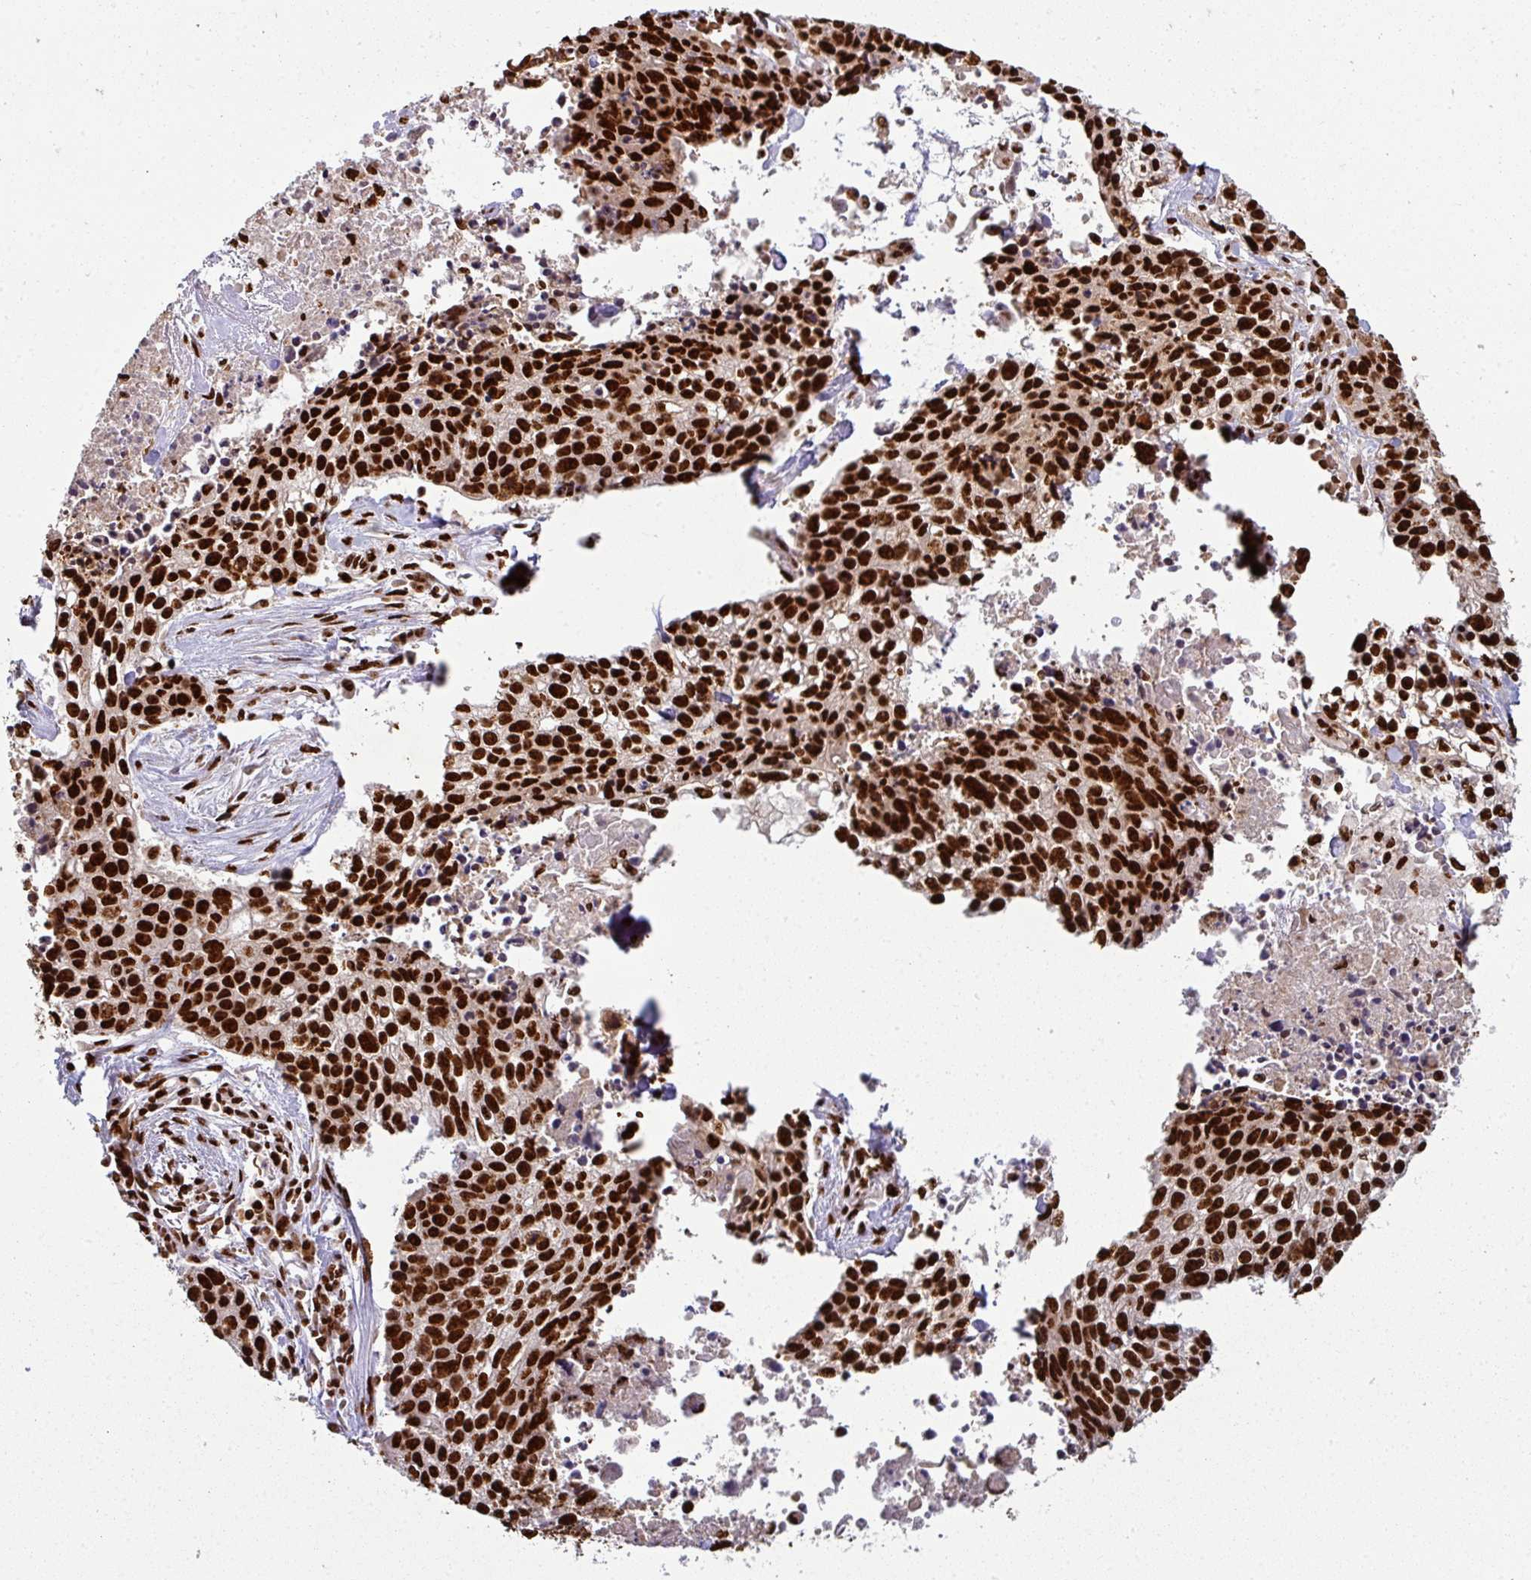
{"staining": {"intensity": "strong", "quantity": ">75%", "location": "nuclear"}, "tissue": "lung cancer", "cell_type": "Tumor cells", "image_type": "cancer", "snomed": [{"axis": "morphology", "description": "Squamous cell carcinoma, NOS"}, {"axis": "topography", "description": "Lung"}], "caption": "Squamous cell carcinoma (lung) stained with immunohistochemistry demonstrates strong nuclear staining in approximately >75% of tumor cells.", "gene": "SIK3", "patient": {"sex": "male", "age": 74}}